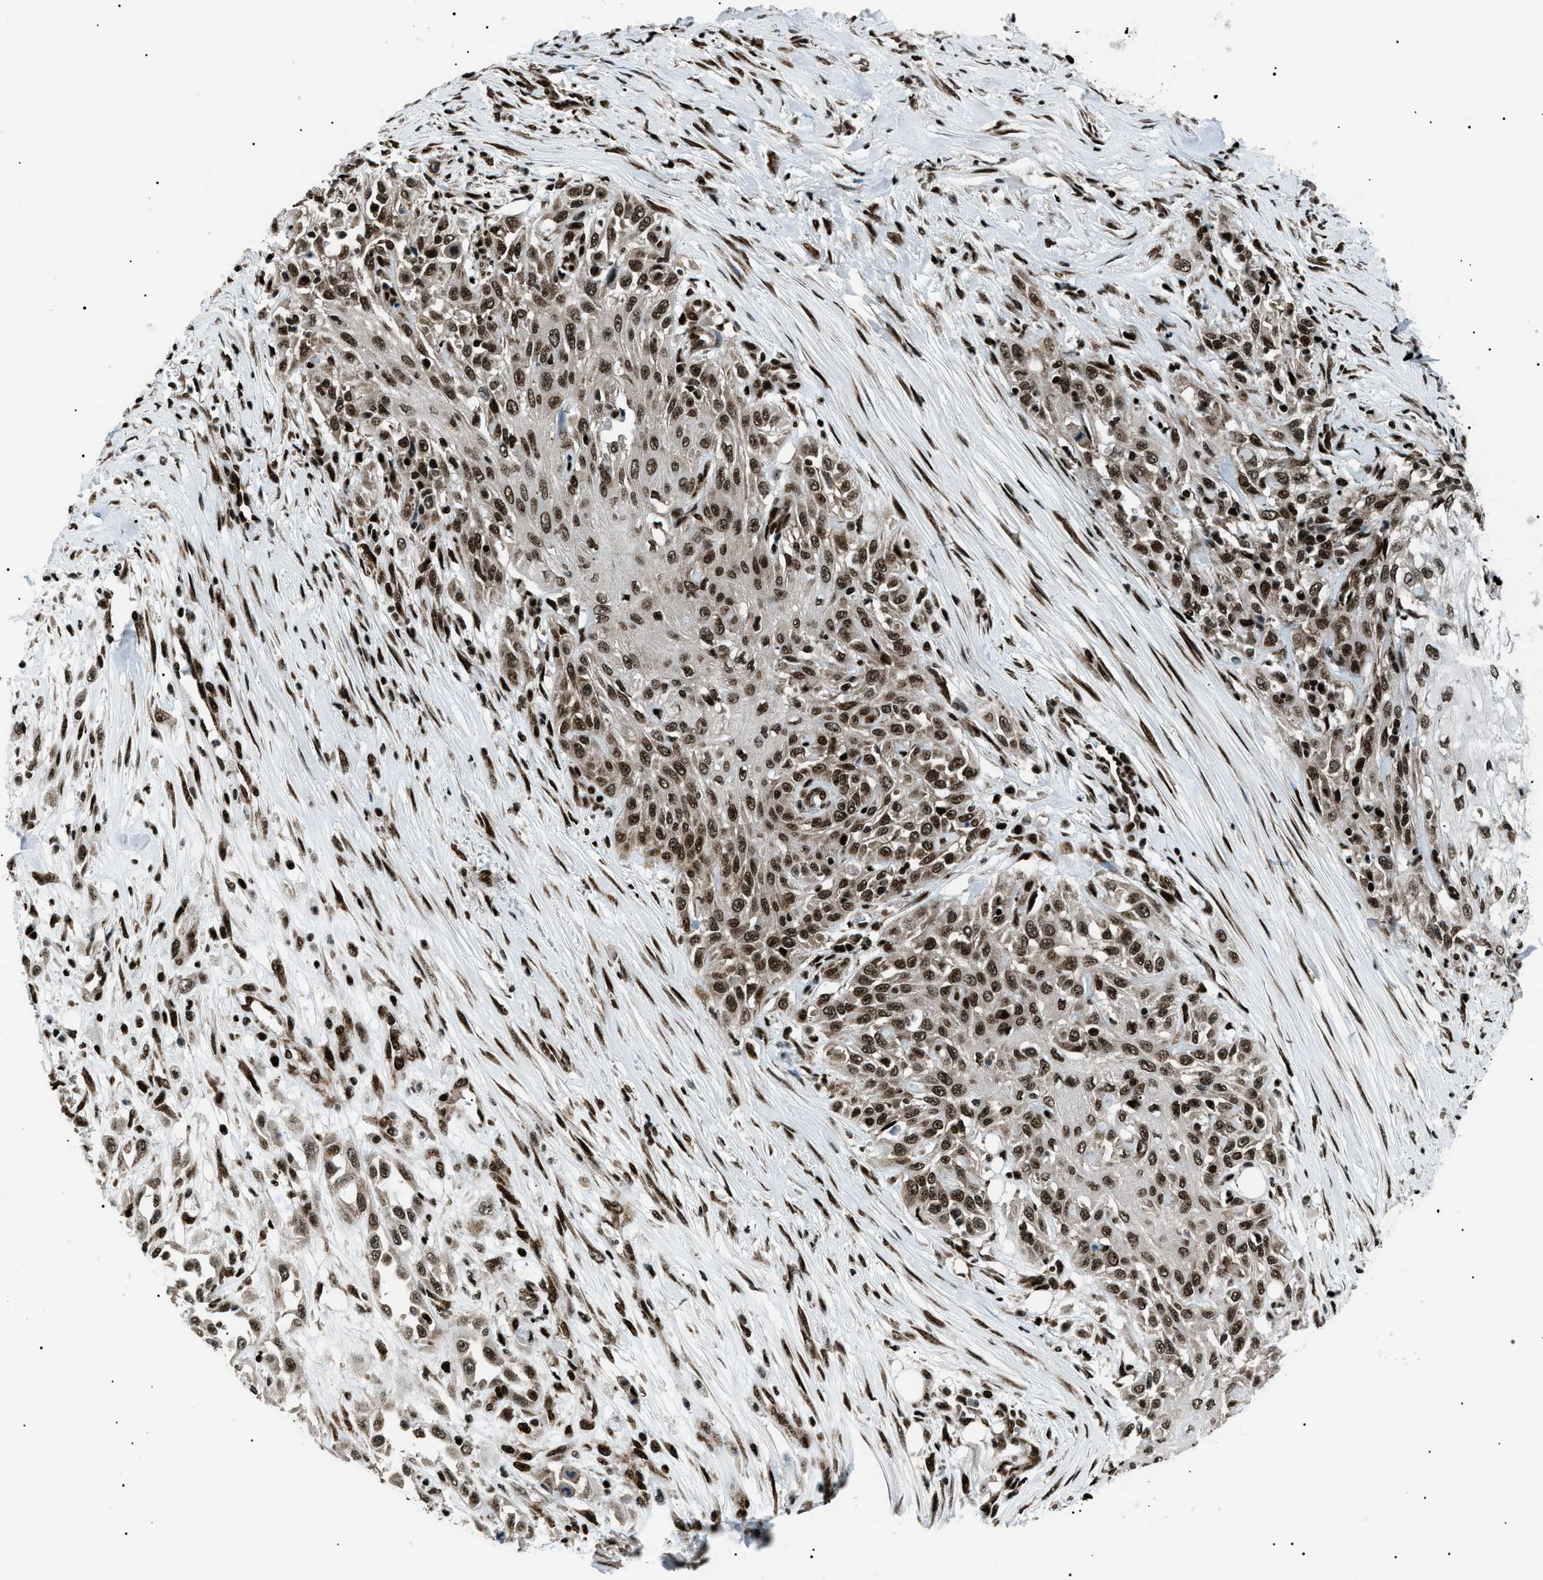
{"staining": {"intensity": "strong", "quantity": ">75%", "location": "nuclear"}, "tissue": "skin cancer", "cell_type": "Tumor cells", "image_type": "cancer", "snomed": [{"axis": "morphology", "description": "Squamous cell carcinoma, NOS"}, {"axis": "morphology", "description": "Squamous cell carcinoma, metastatic, NOS"}, {"axis": "topography", "description": "Skin"}, {"axis": "topography", "description": "Lymph node"}], "caption": "This micrograph demonstrates skin cancer stained with IHC to label a protein in brown. The nuclear of tumor cells show strong positivity for the protein. Nuclei are counter-stained blue.", "gene": "HNRNPK", "patient": {"sex": "male", "age": 75}}